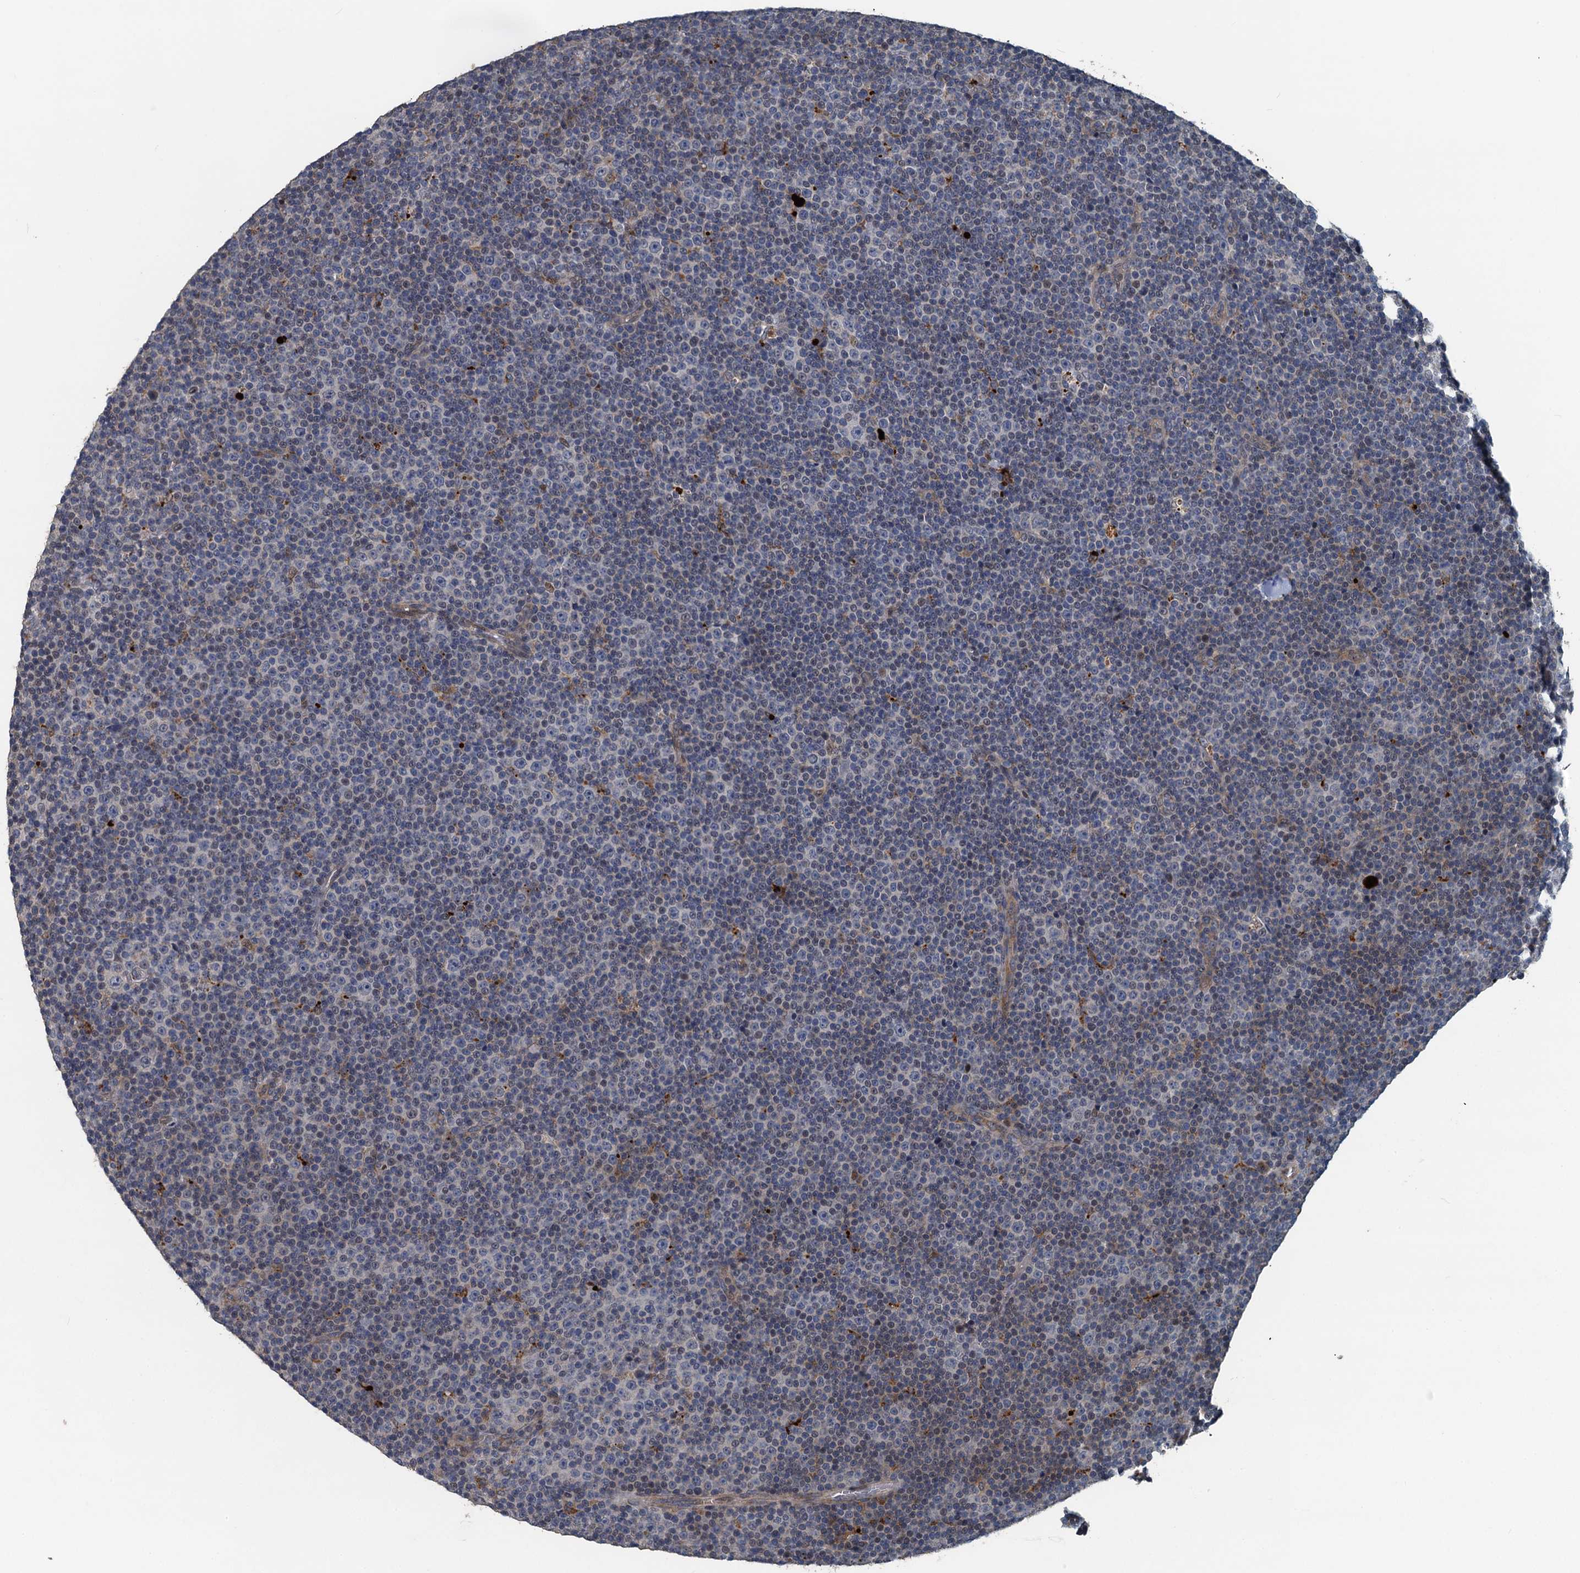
{"staining": {"intensity": "negative", "quantity": "none", "location": "none"}, "tissue": "lymphoma", "cell_type": "Tumor cells", "image_type": "cancer", "snomed": [{"axis": "morphology", "description": "Malignant lymphoma, non-Hodgkin's type, Low grade"}, {"axis": "topography", "description": "Lymph node"}], "caption": "IHC histopathology image of lymphoma stained for a protein (brown), which demonstrates no staining in tumor cells. The staining was performed using DAB (3,3'-diaminobenzidine) to visualize the protein expression in brown, while the nuclei were stained in blue with hematoxylin (Magnification: 20x).", "gene": "AGRN", "patient": {"sex": "female", "age": 67}}